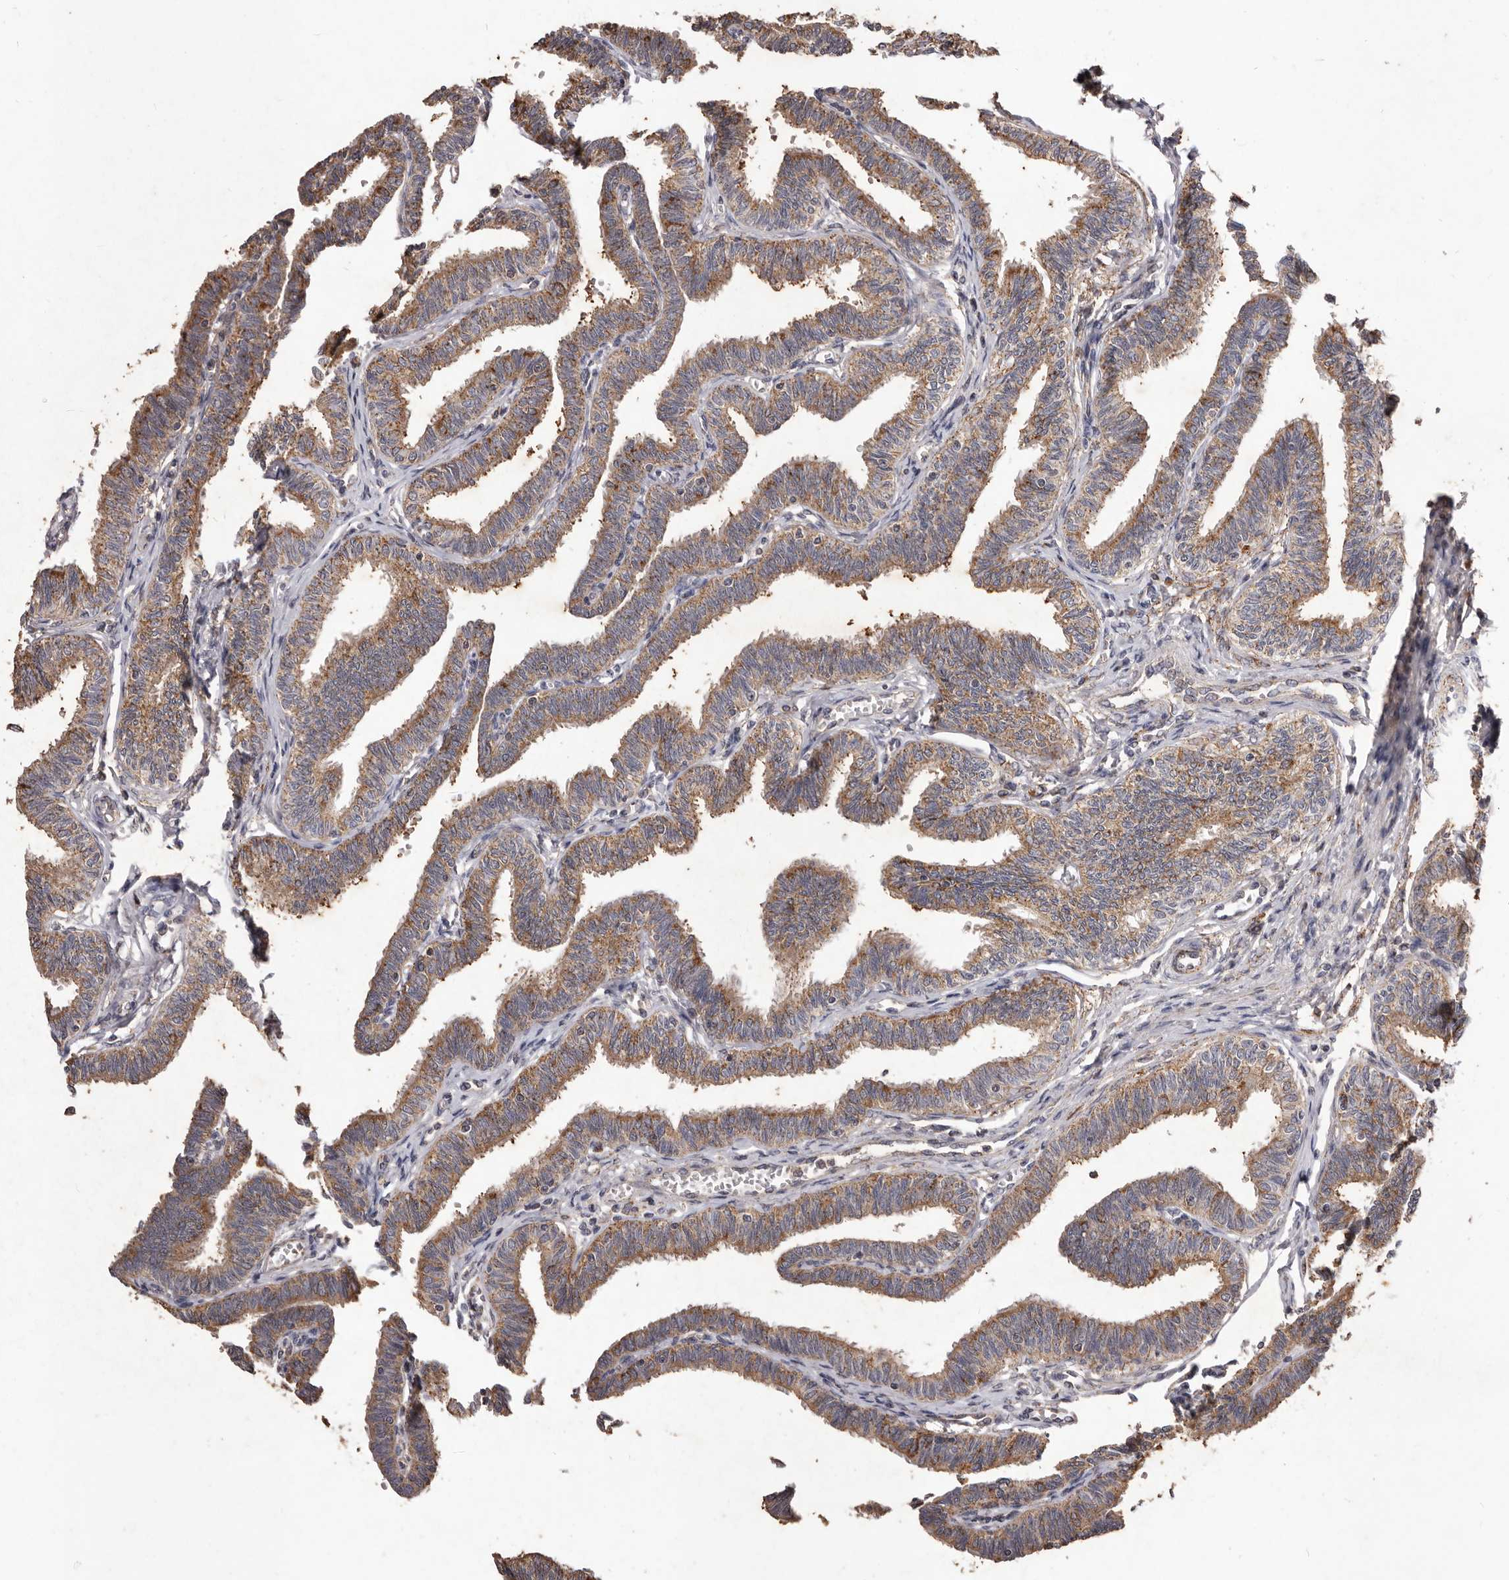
{"staining": {"intensity": "moderate", "quantity": ">75%", "location": "cytoplasmic/membranous"}, "tissue": "fallopian tube", "cell_type": "Glandular cells", "image_type": "normal", "snomed": [{"axis": "morphology", "description": "Normal tissue, NOS"}, {"axis": "topography", "description": "Fallopian tube"}, {"axis": "topography", "description": "Ovary"}], "caption": "Human fallopian tube stained with a brown dye shows moderate cytoplasmic/membranous positive staining in about >75% of glandular cells.", "gene": "CXCL14", "patient": {"sex": "female", "age": 23}}